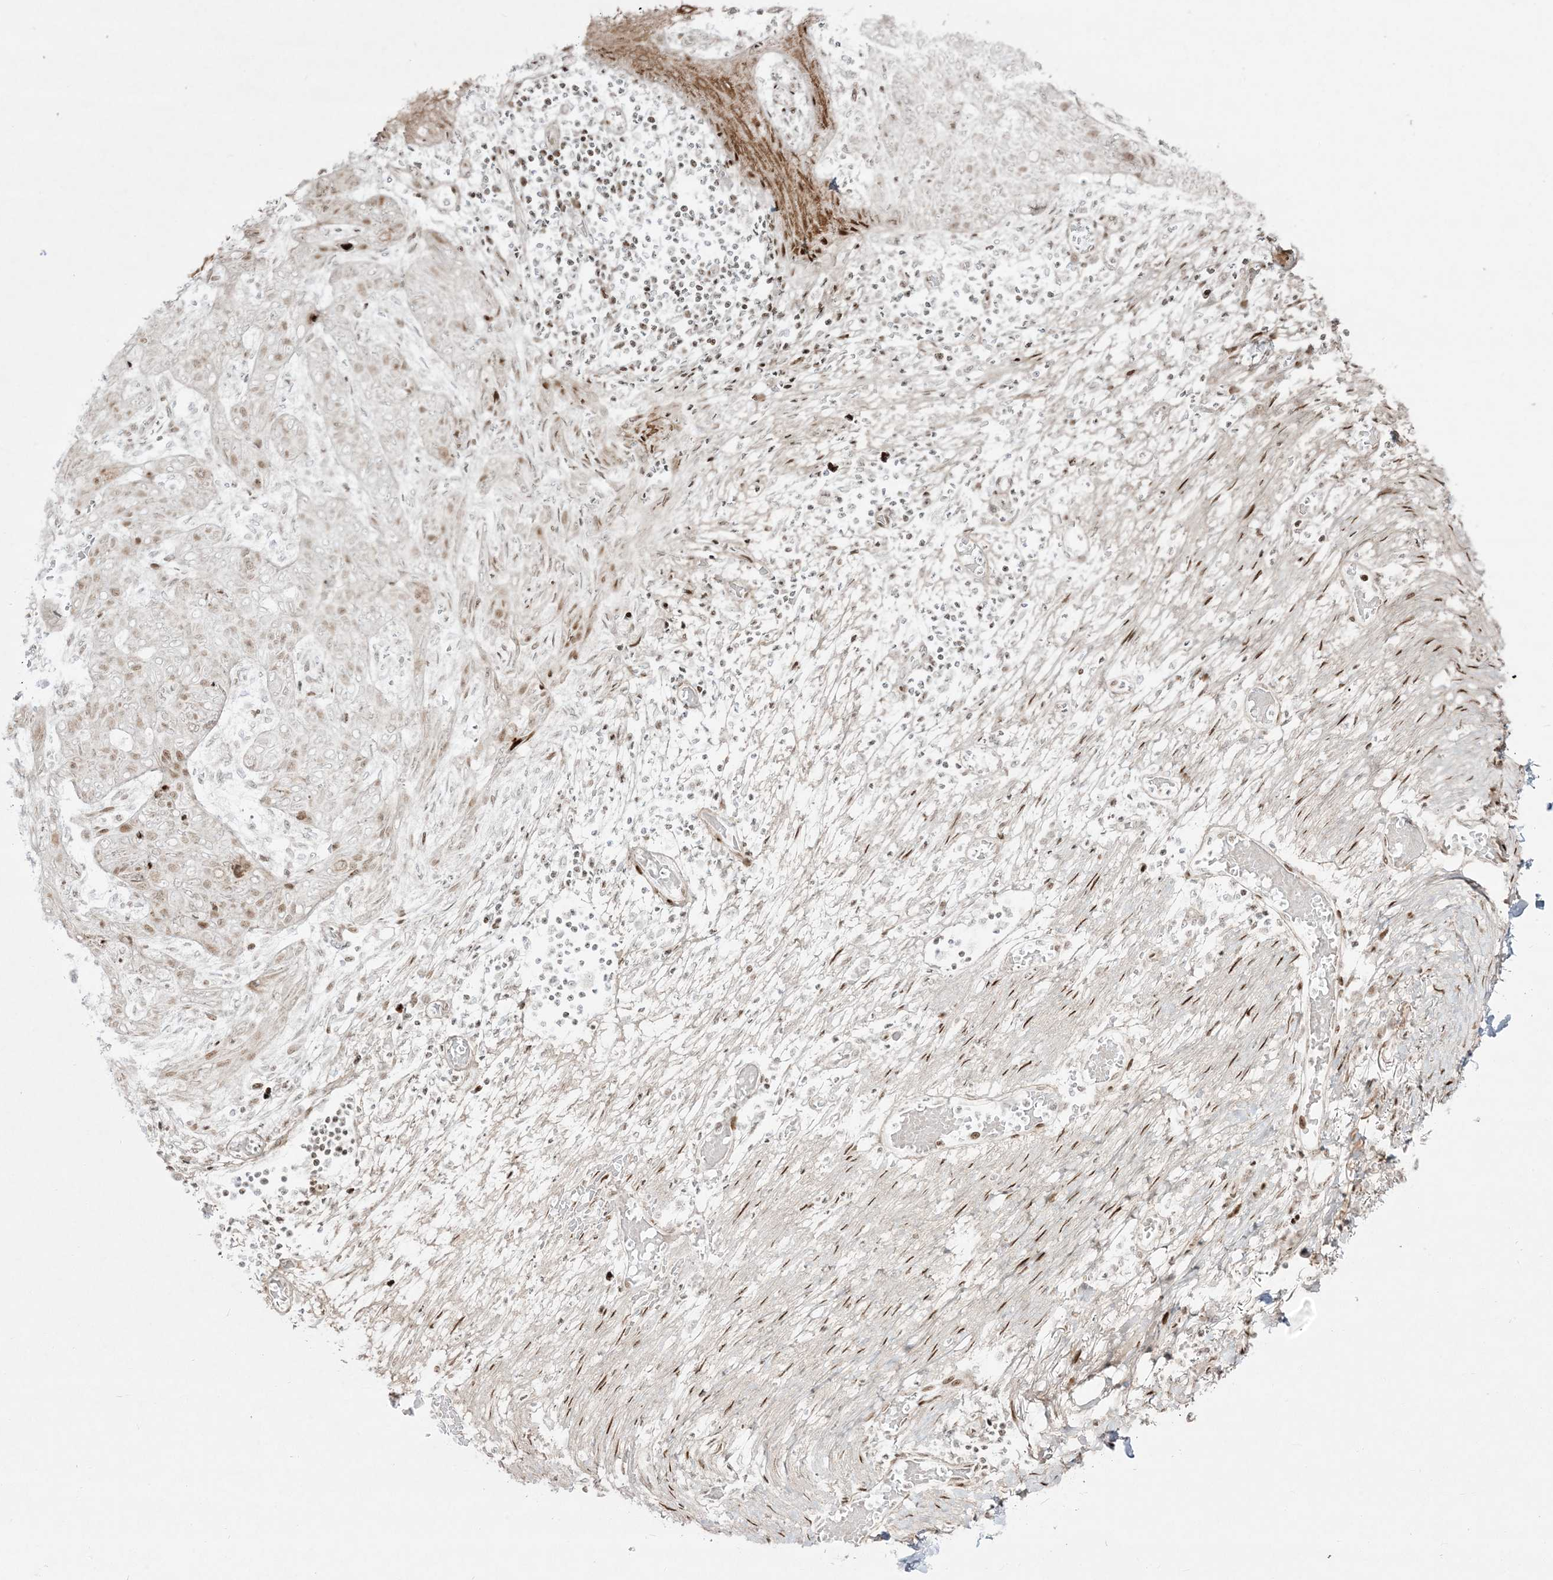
{"staining": {"intensity": "moderate", "quantity": "<25%", "location": "nuclear"}, "tissue": "skin cancer", "cell_type": "Tumor cells", "image_type": "cancer", "snomed": [{"axis": "morphology", "description": "Normal tissue, NOS"}, {"axis": "morphology", "description": "Basal cell carcinoma"}, {"axis": "topography", "description": "Skin"}], "caption": "Immunohistochemical staining of human skin basal cell carcinoma displays moderate nuclear protein staining in about <25% of tumor cells. (brown staining indicates protein expression, while blue staining denotes nuclei).", "gene": "RBM10", "patient": {"sex": "male", "age": 64}}